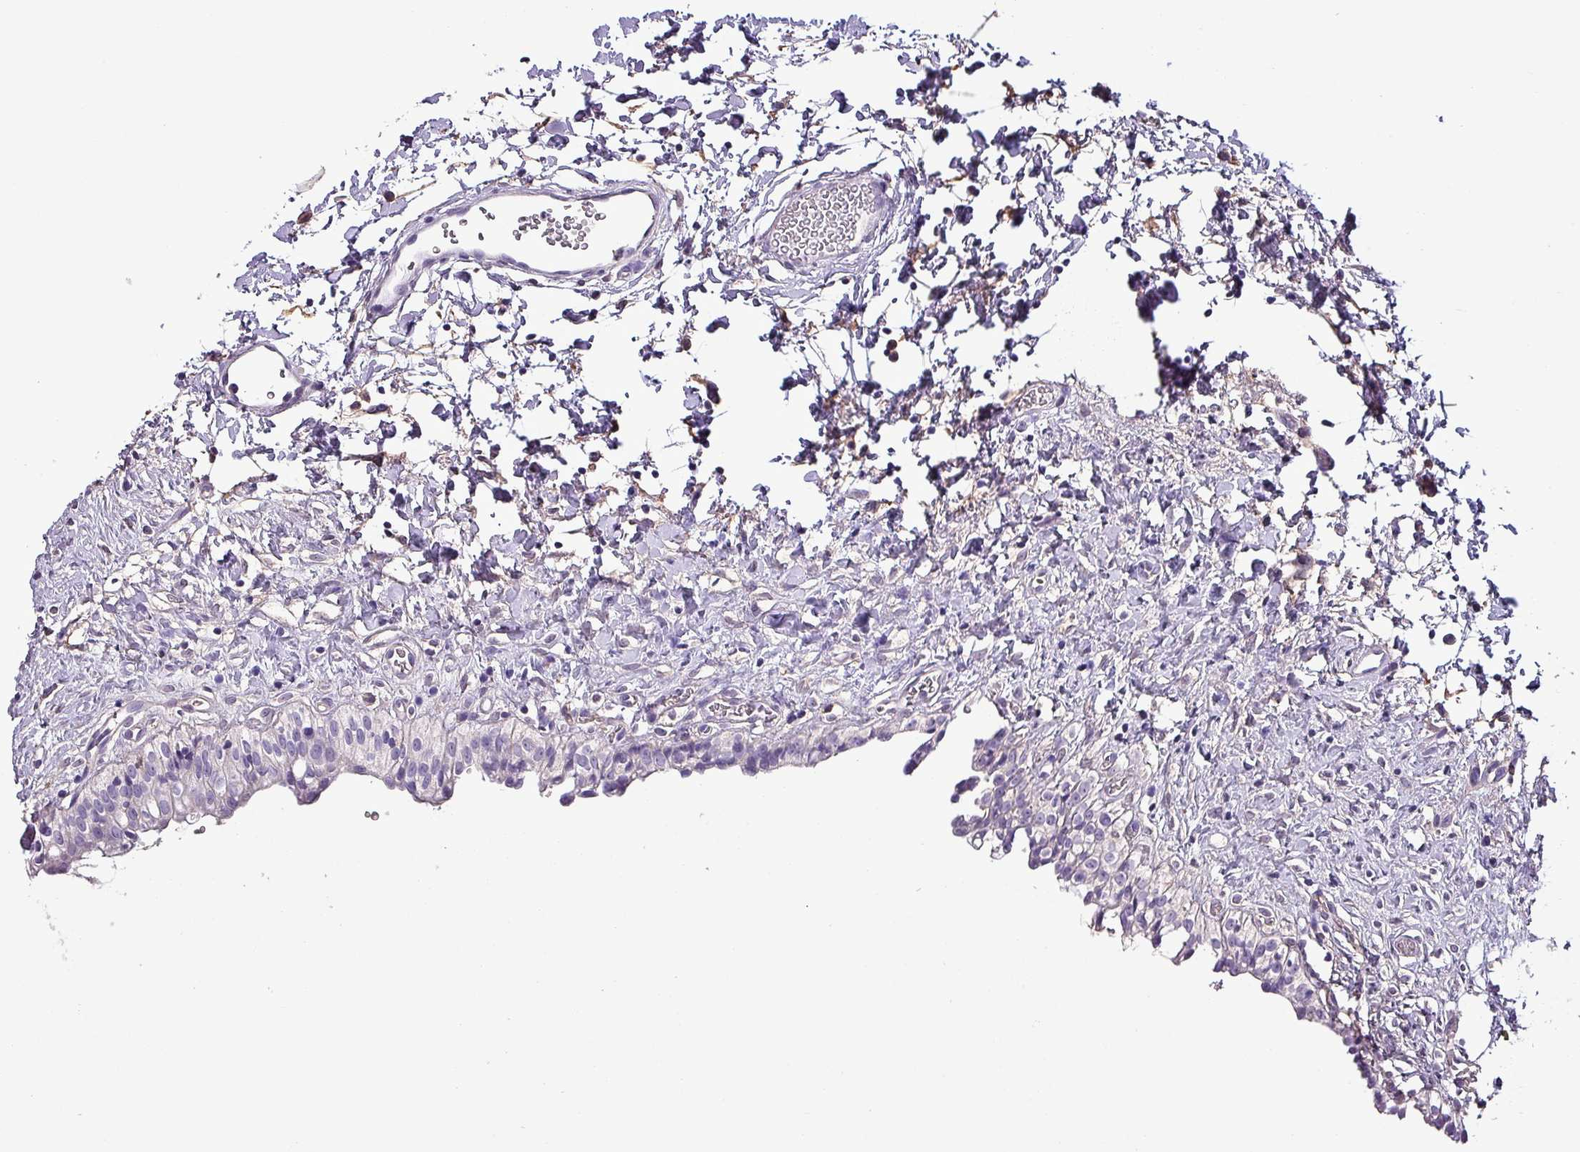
{"staining": {"intensity": "negative", "quantity": "none", "location": "none"}, "tissue": "urinary bladder", "cell_type": "Urothelial cells", "image_type": "normal", "snomed": [{"axis": "morphology", "description": "Normal tissue, NOS"}, {"axis": "topography", "description": "Urinary bladder"}], "caption": "Immunohistochemistry (IHC) of benign urinary bladder displays no positivity in urothelial cells.", "gene": "HTRA4", "patient": {"sex": "male", "age": 51}}